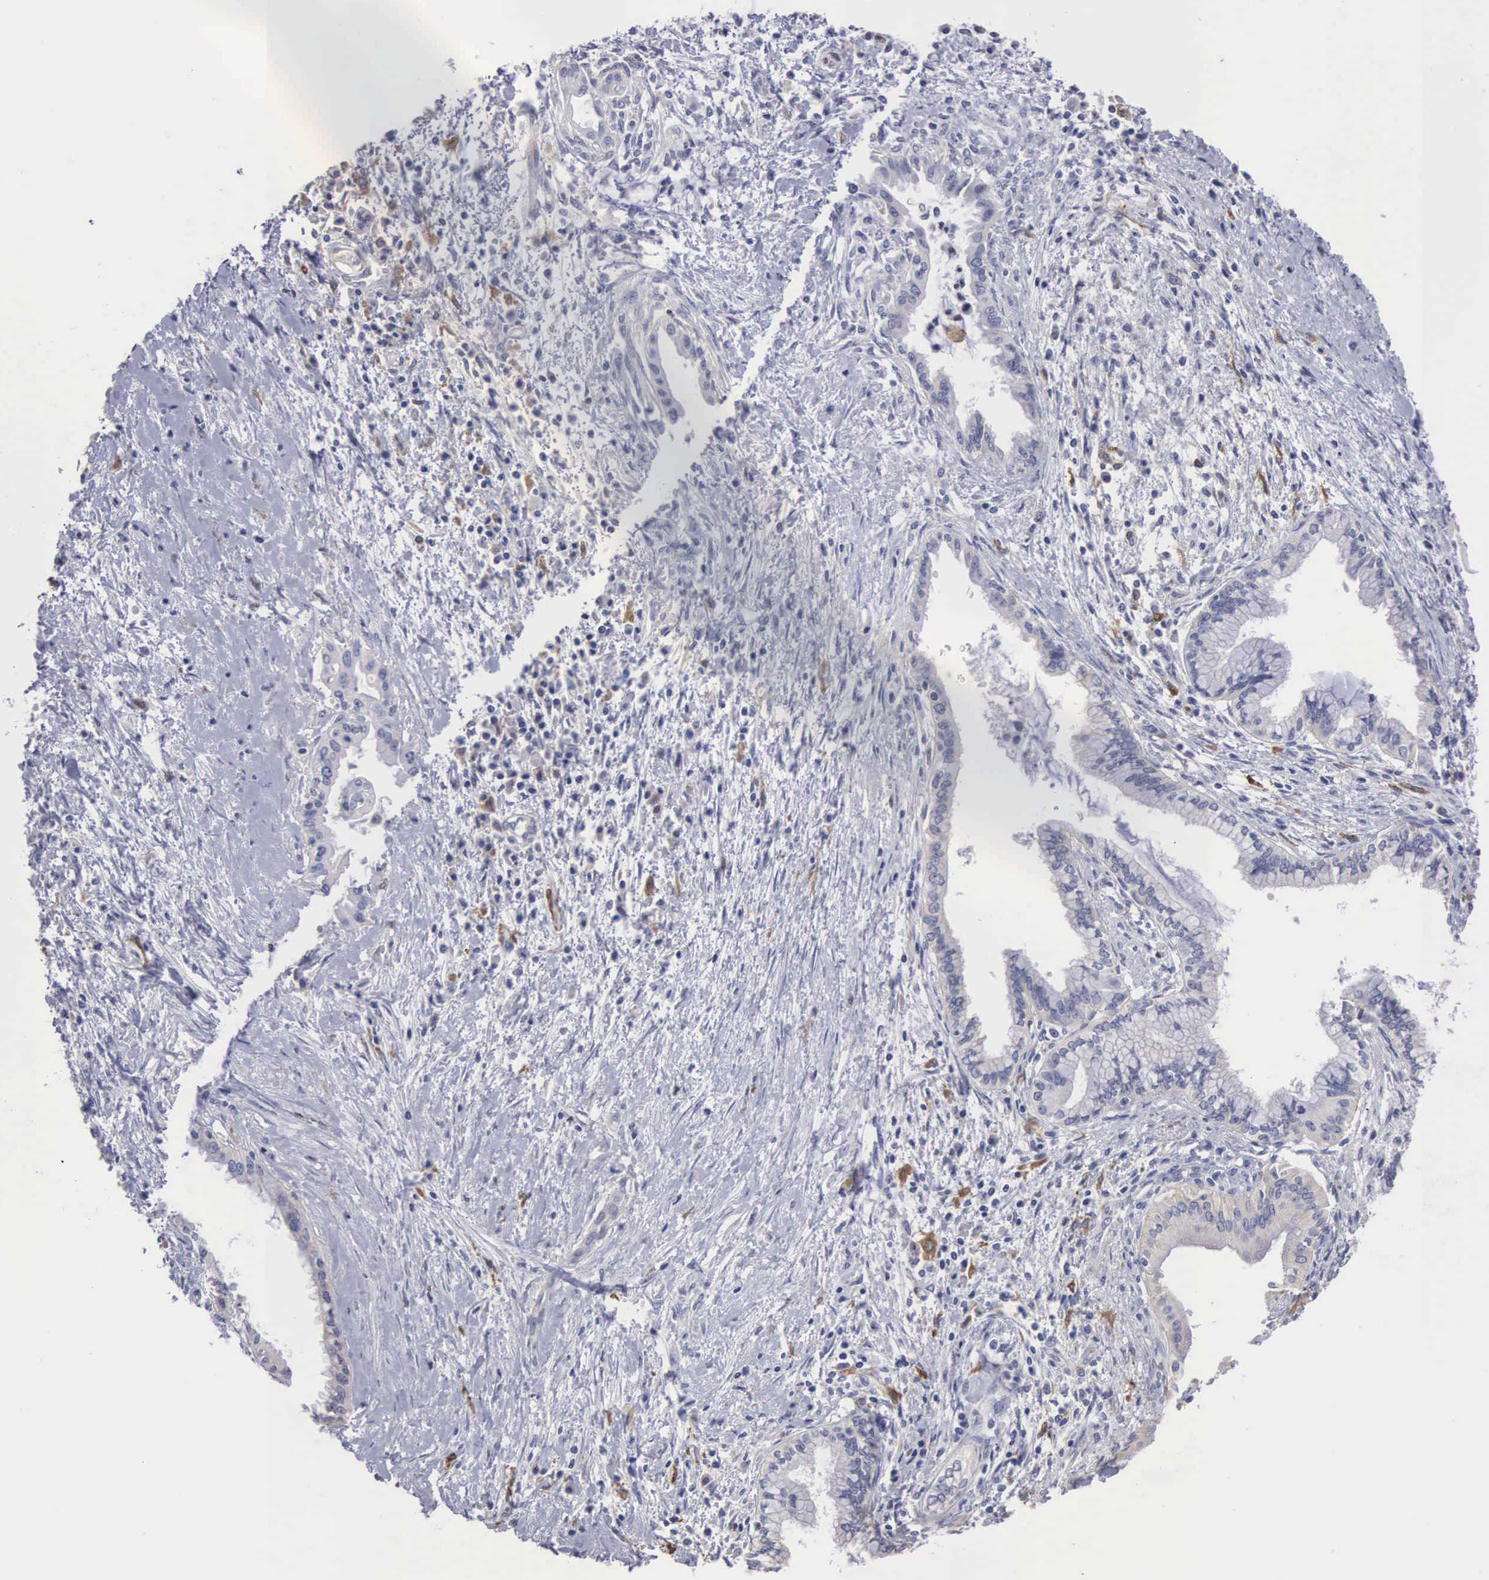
{"staining": {"intensity": "negative", "quantity": "none", "location": "none"}, "tissue": "pancreatic cancer", "cell_type": "Tumor cells", "image_type": "cancer", "snomed": [{"axis": "morphology", "description": "Adenocarcinoma, NOS"}, {"axis": "topography", "description": "Pancreas"}], "caption": "High magnification brightfield microscopy of pancreatic cancer (adenocarcinoma) stained with DAB (brown) and counterstained with hematoxylin (blue): tumor cells show no significant positivity.", "gene": "LIN52", "patient": {"sex": "female", "age": 64}}